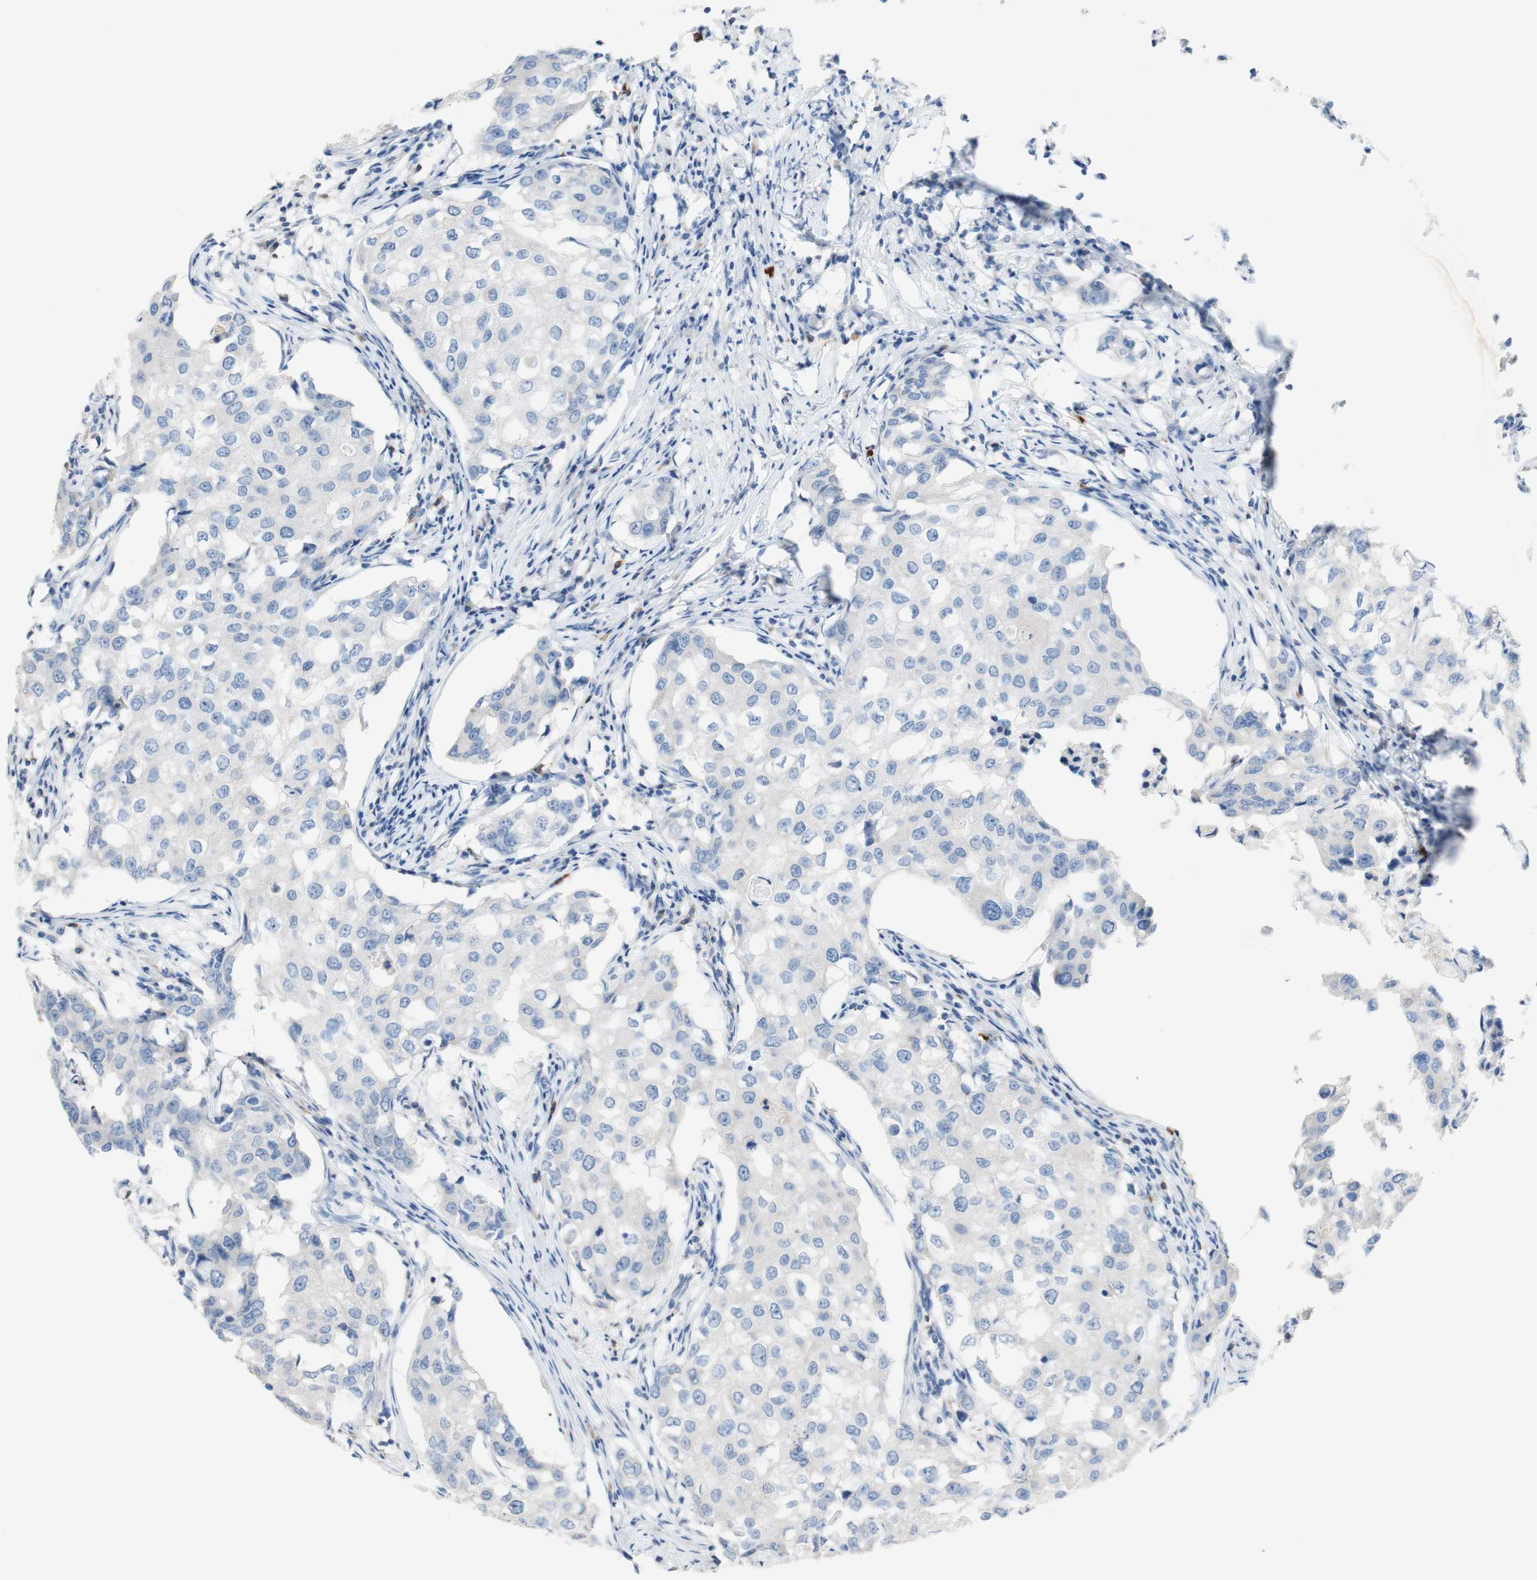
{"staining": {"intensity": "negative", "quantity": "none", "location": "none"}, "tissue": "breast cancer", "cell_type": "Tumor cells", "image_type": "cancer", "snomed": [{"axis": "morphology", "description": "Duct carcinoma"}, {"axis": "topography", "description": "Breast"}], "caption": "A high-resolution micrograph shows immunohistochemistry staining of infiltrating ductal carcinoma (breast), which exhibits no significant expression in tumor cells.", "gene": "PACSIN1", "patient": {"sex": "female", "age": 27}}